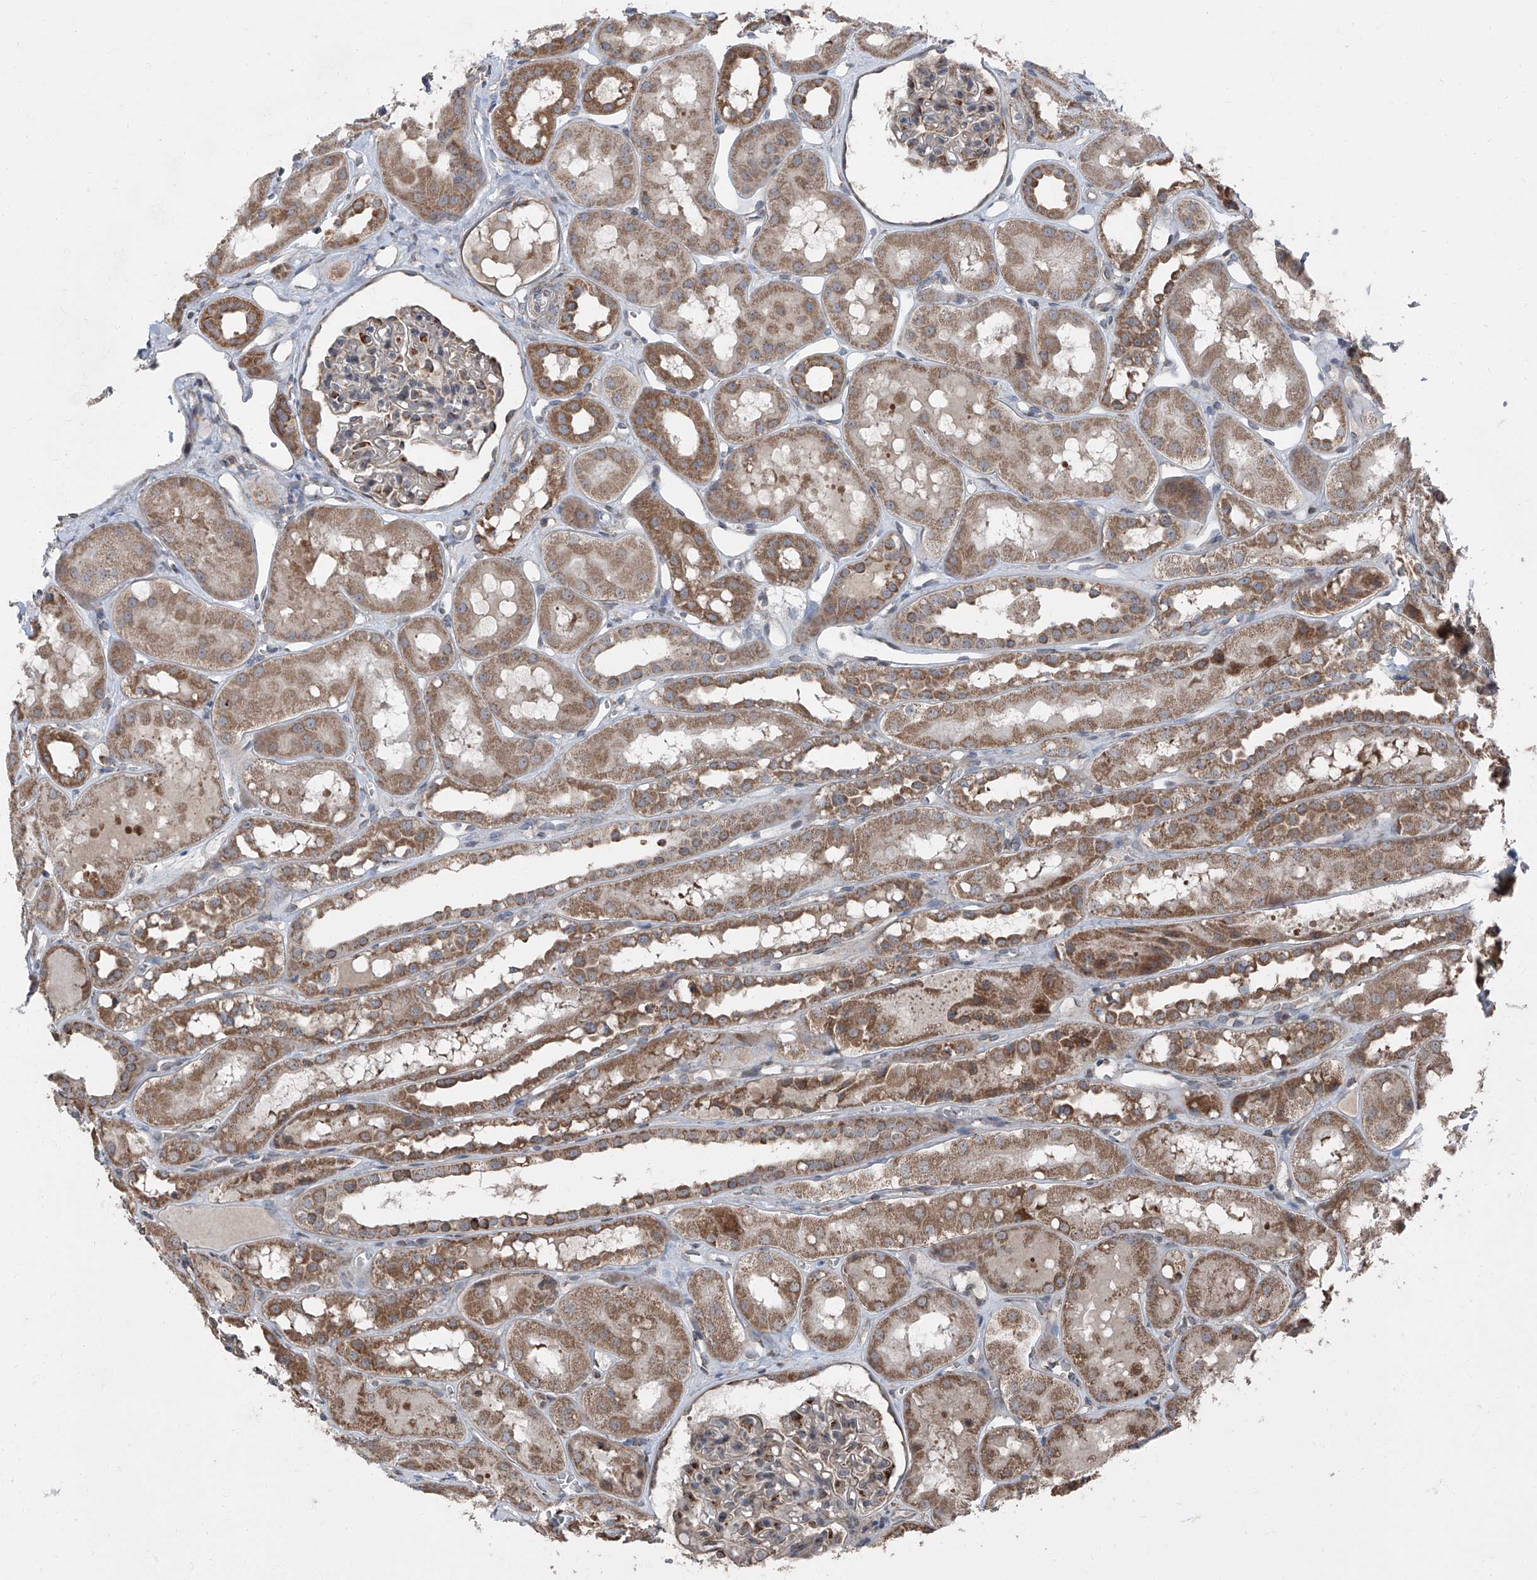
{"staining": {"intensity": "moderate", "quantity": "<25%", "location": "cytoplasmic/membranous"}, "tissue": "kidney", "cell_type": "Cells in glomeruli", "image_type": "normal", "snomed": [{"axis": "morphology", "description": "Normal tissue, NOS"}, {"axis": "topography", "description": "Kidney"}], "caption": "Normal kidney shows moderate cytoplasmic/membranous staining in about <25% of cells in glomeruli Nuclei are stained in blue..", "gene": "LIMK1", "patient": {"sex": "male", "age": 16}}